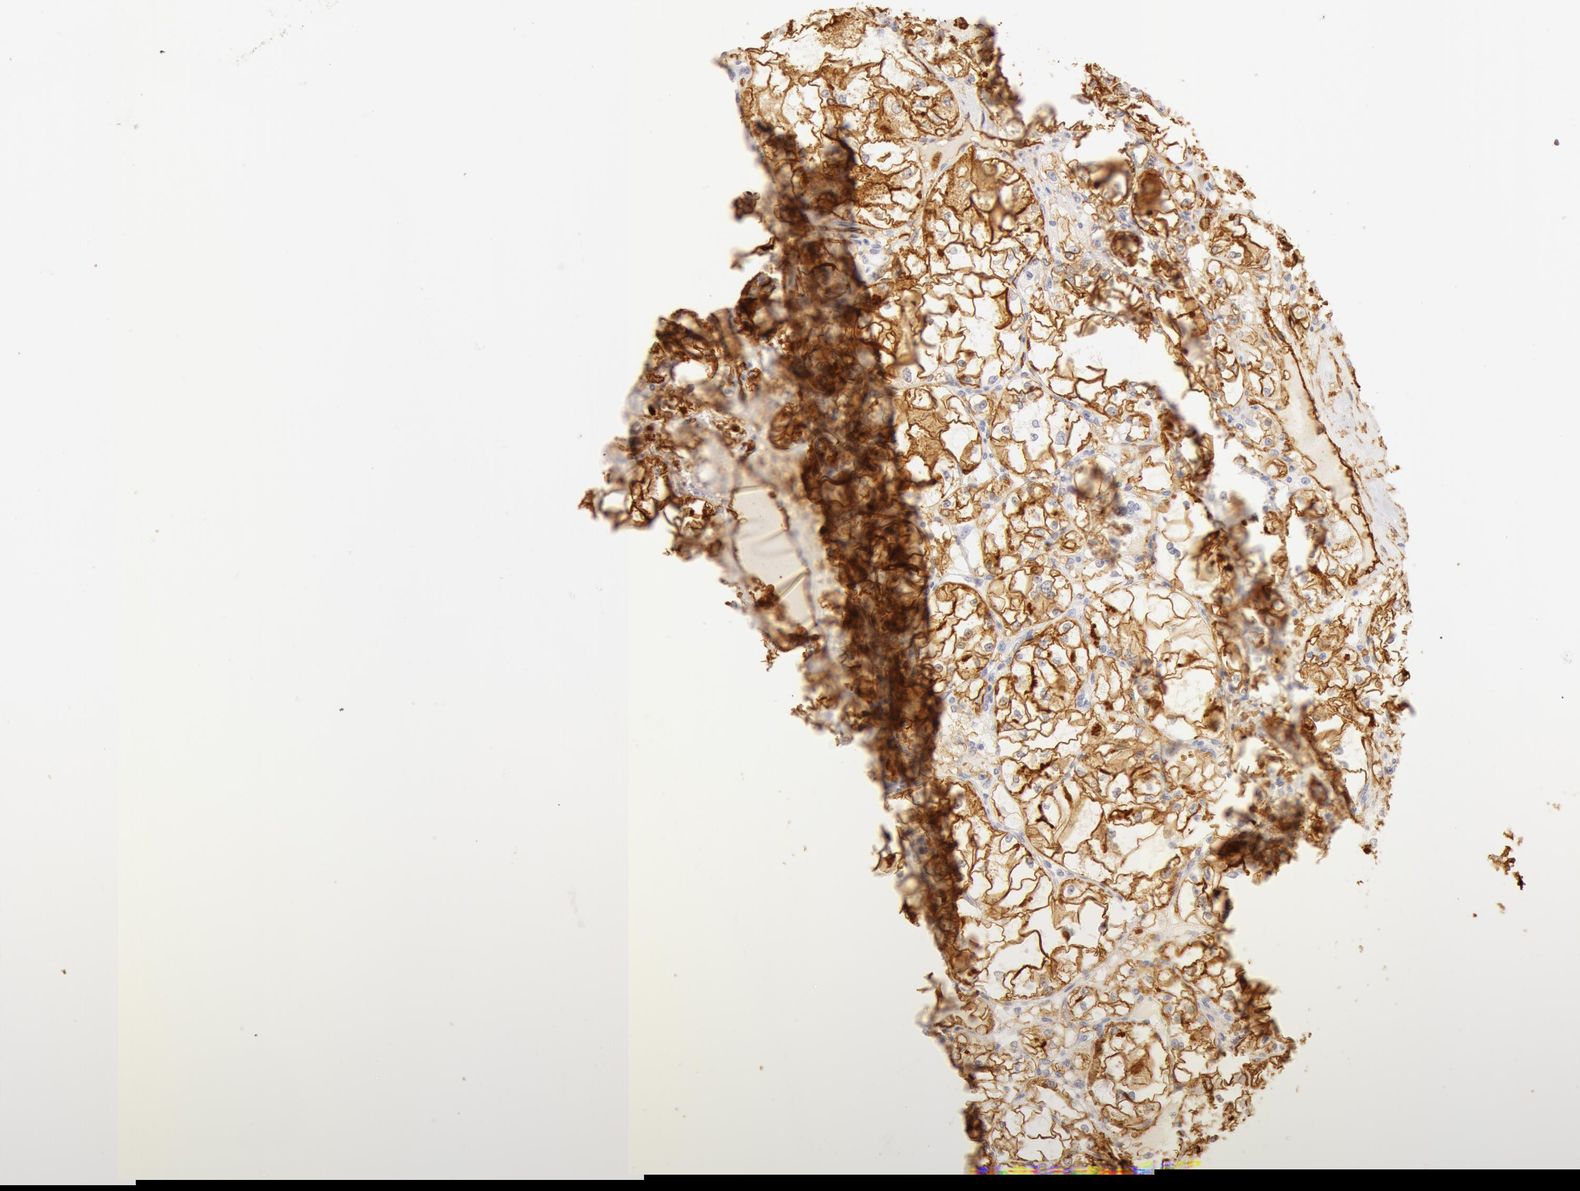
{"staining": {"intensity": "moderate", "quantity": ">75%", "location": "cytoplasmic/membranous"}, "tissue": "renal cancer", "cell_type": "Tumor cells", "image_type": "cancer", "snomed": [{"axis": "morphology", "description": "Adenocarcinoma, NOS"}, {"axis": "topography", "description": "Kidney"}], "caption": "Protein analysis of renal cancer tissue shows moderate cytoplasmic/membranous positivity in about >75% of tumor cells.", "gene": "AQP1", "patient": {"sex": "male", "age": 61}}